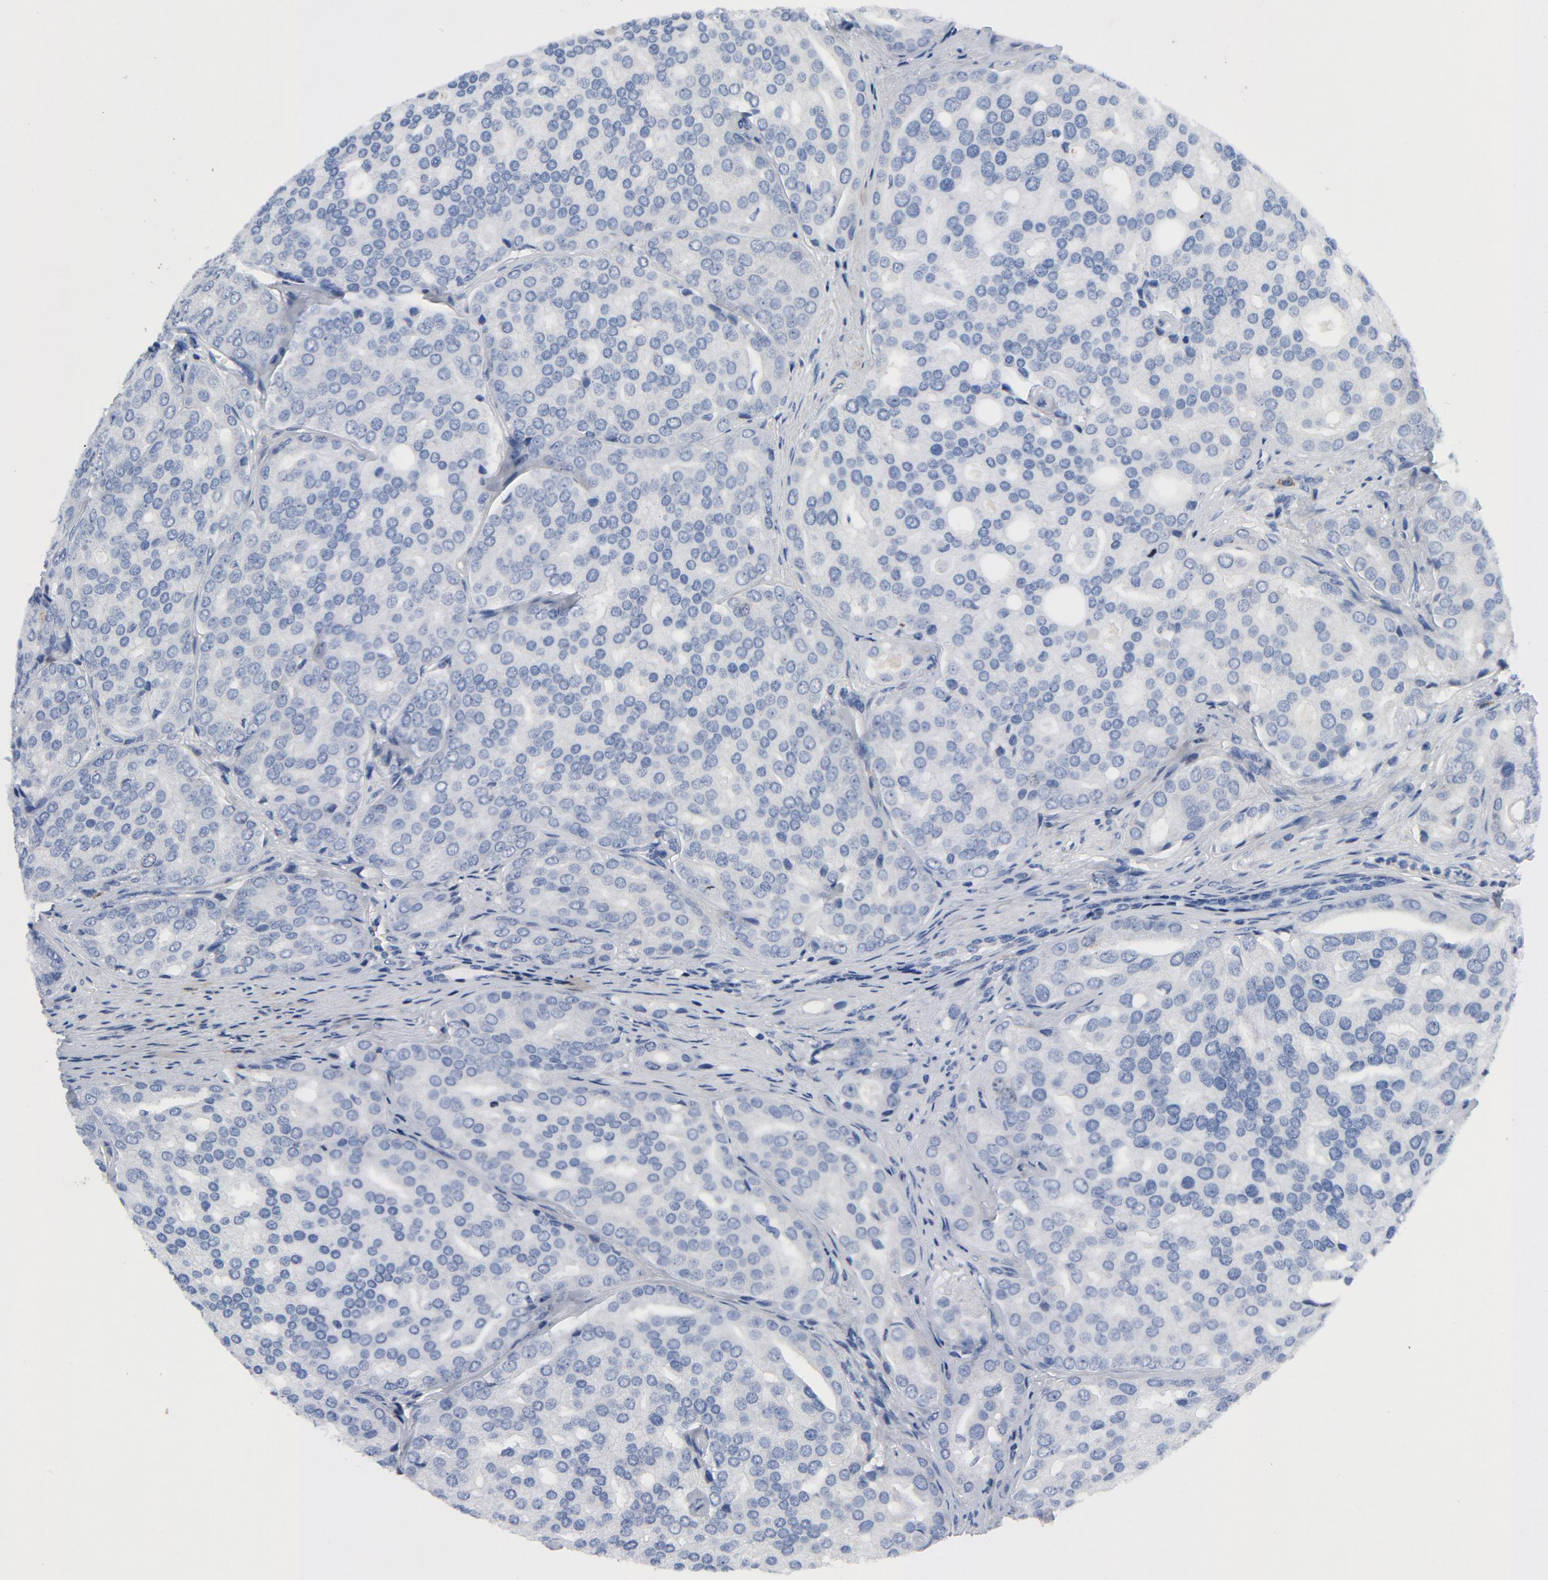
{"staining": {"intensity": "negative", "quantity": "none", "location": "none"}, "tissue": "prostate cancer", "cell_type": "Tumor cells", "image_type": "cancer", "snomed": [{"axis": "morphology", "description": "Adenocarcinoma, High grade"}, {"axis": "topography", "description": "Prostate"}], "caption": "Immunohistochemistry histopathology image of neoplastic tissue: human high-grade adenocarcinoma (prostate) stained with DAB (3,3'-diaminobenzidine) demonstrates no significant protein positivity in tumor cells.", "gene": "BIRC5", "patient": {"sex": "male", "age": 64}}